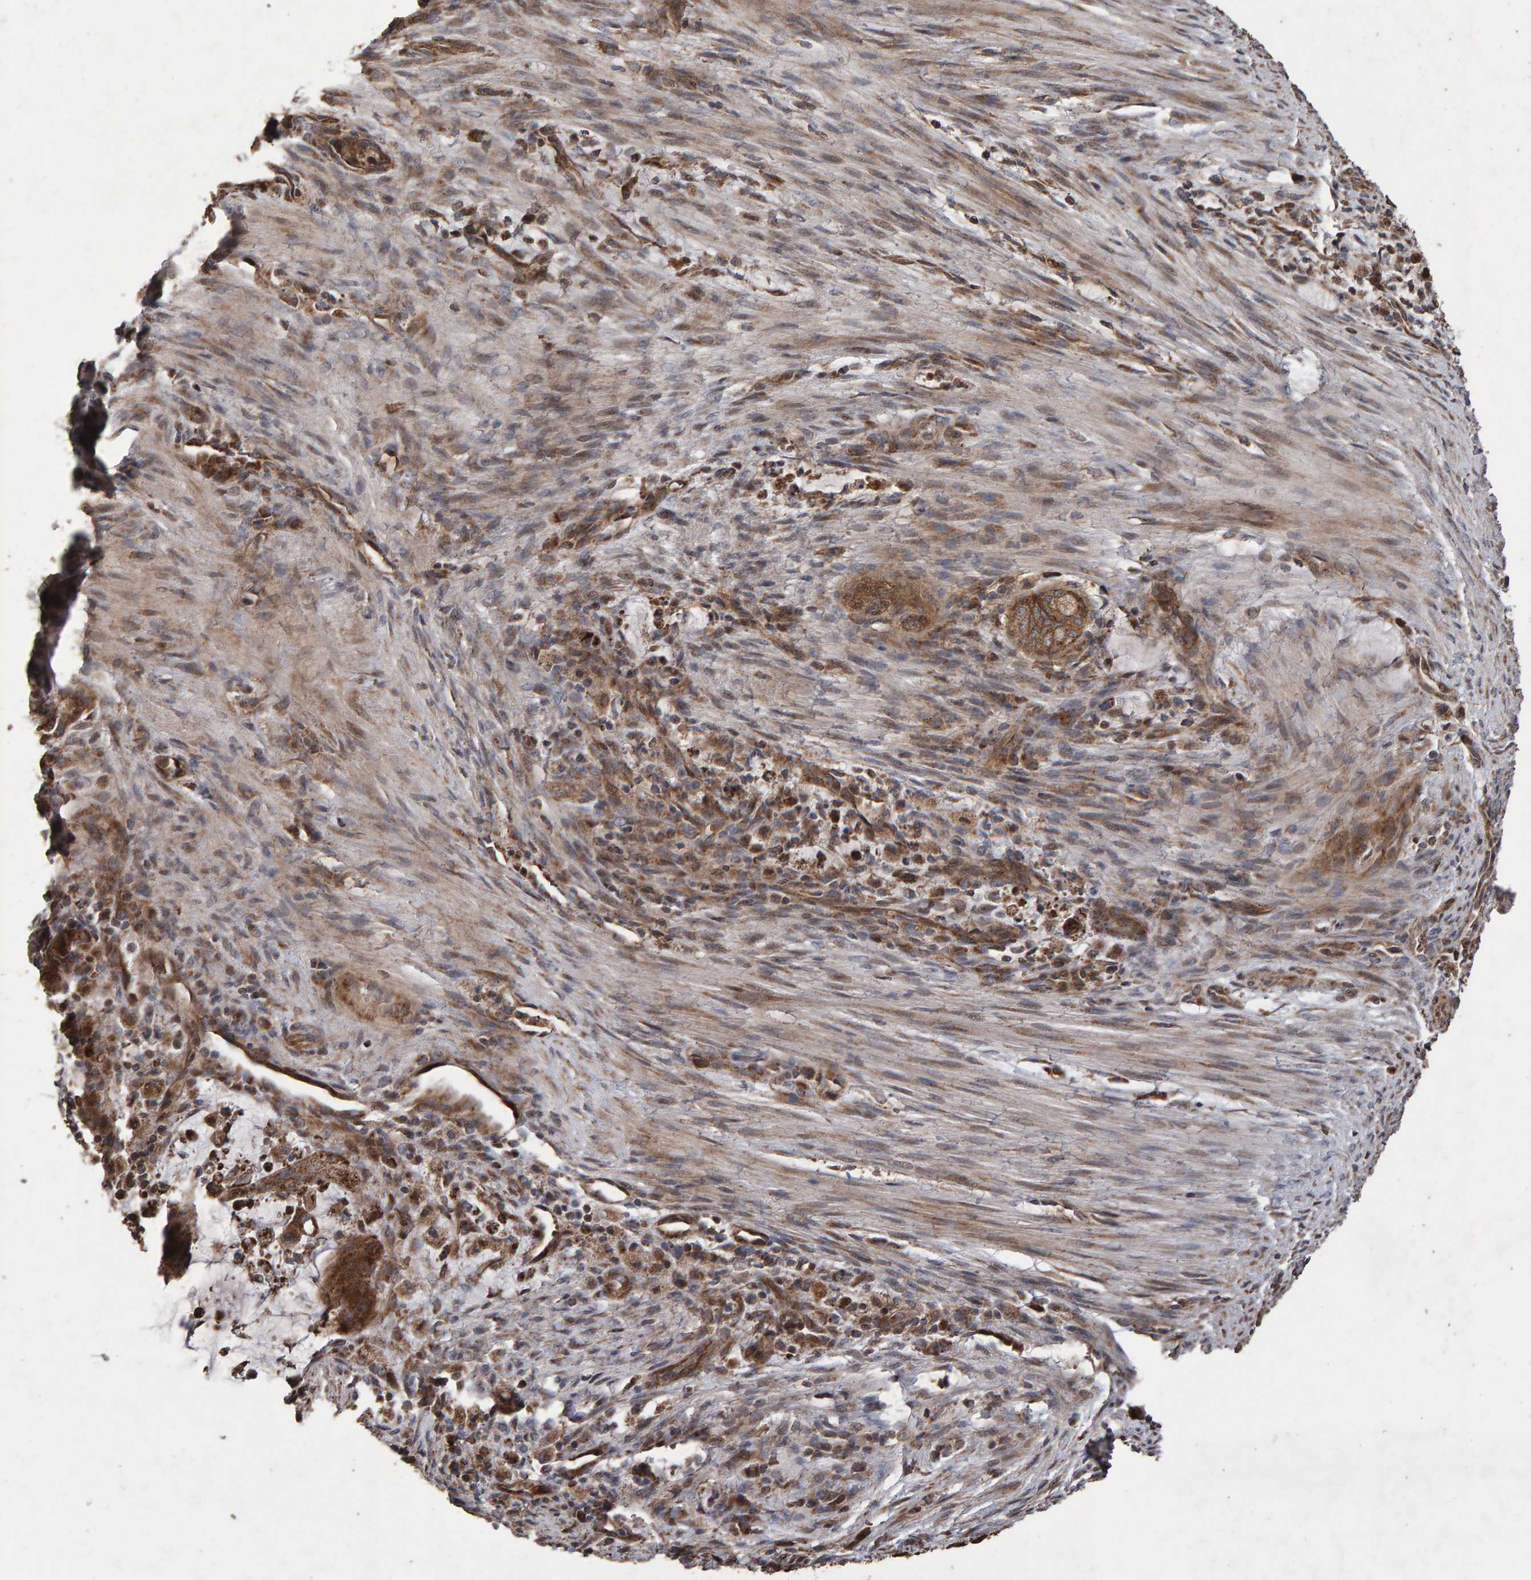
{"staining": {"intensity": "moderate", "quantity": ">75%", "location": "cytoplasmic/membranous"}, "tissue": "liver cancer", "cell_type": "Tumor cells", "image_type": "cancer", "snomed": [{"axis": "morphology", "description": "Normal tissue, NOS"}, {"axis": "morphology", "description": "Cholangiocarcinoma"}, {"axis": "topography", "description": "Liver"}, {"axis": "topography", "description": "Peripheral nerve tissue"}], "caption": "Moderate cytoplasmic/membranous expression for a protein is present in approximately >75% of tumor cells of liver cancer using immunohistochemistry.", "gene": "OSBP2", "patient": {"sex": "female", "age": 73}}